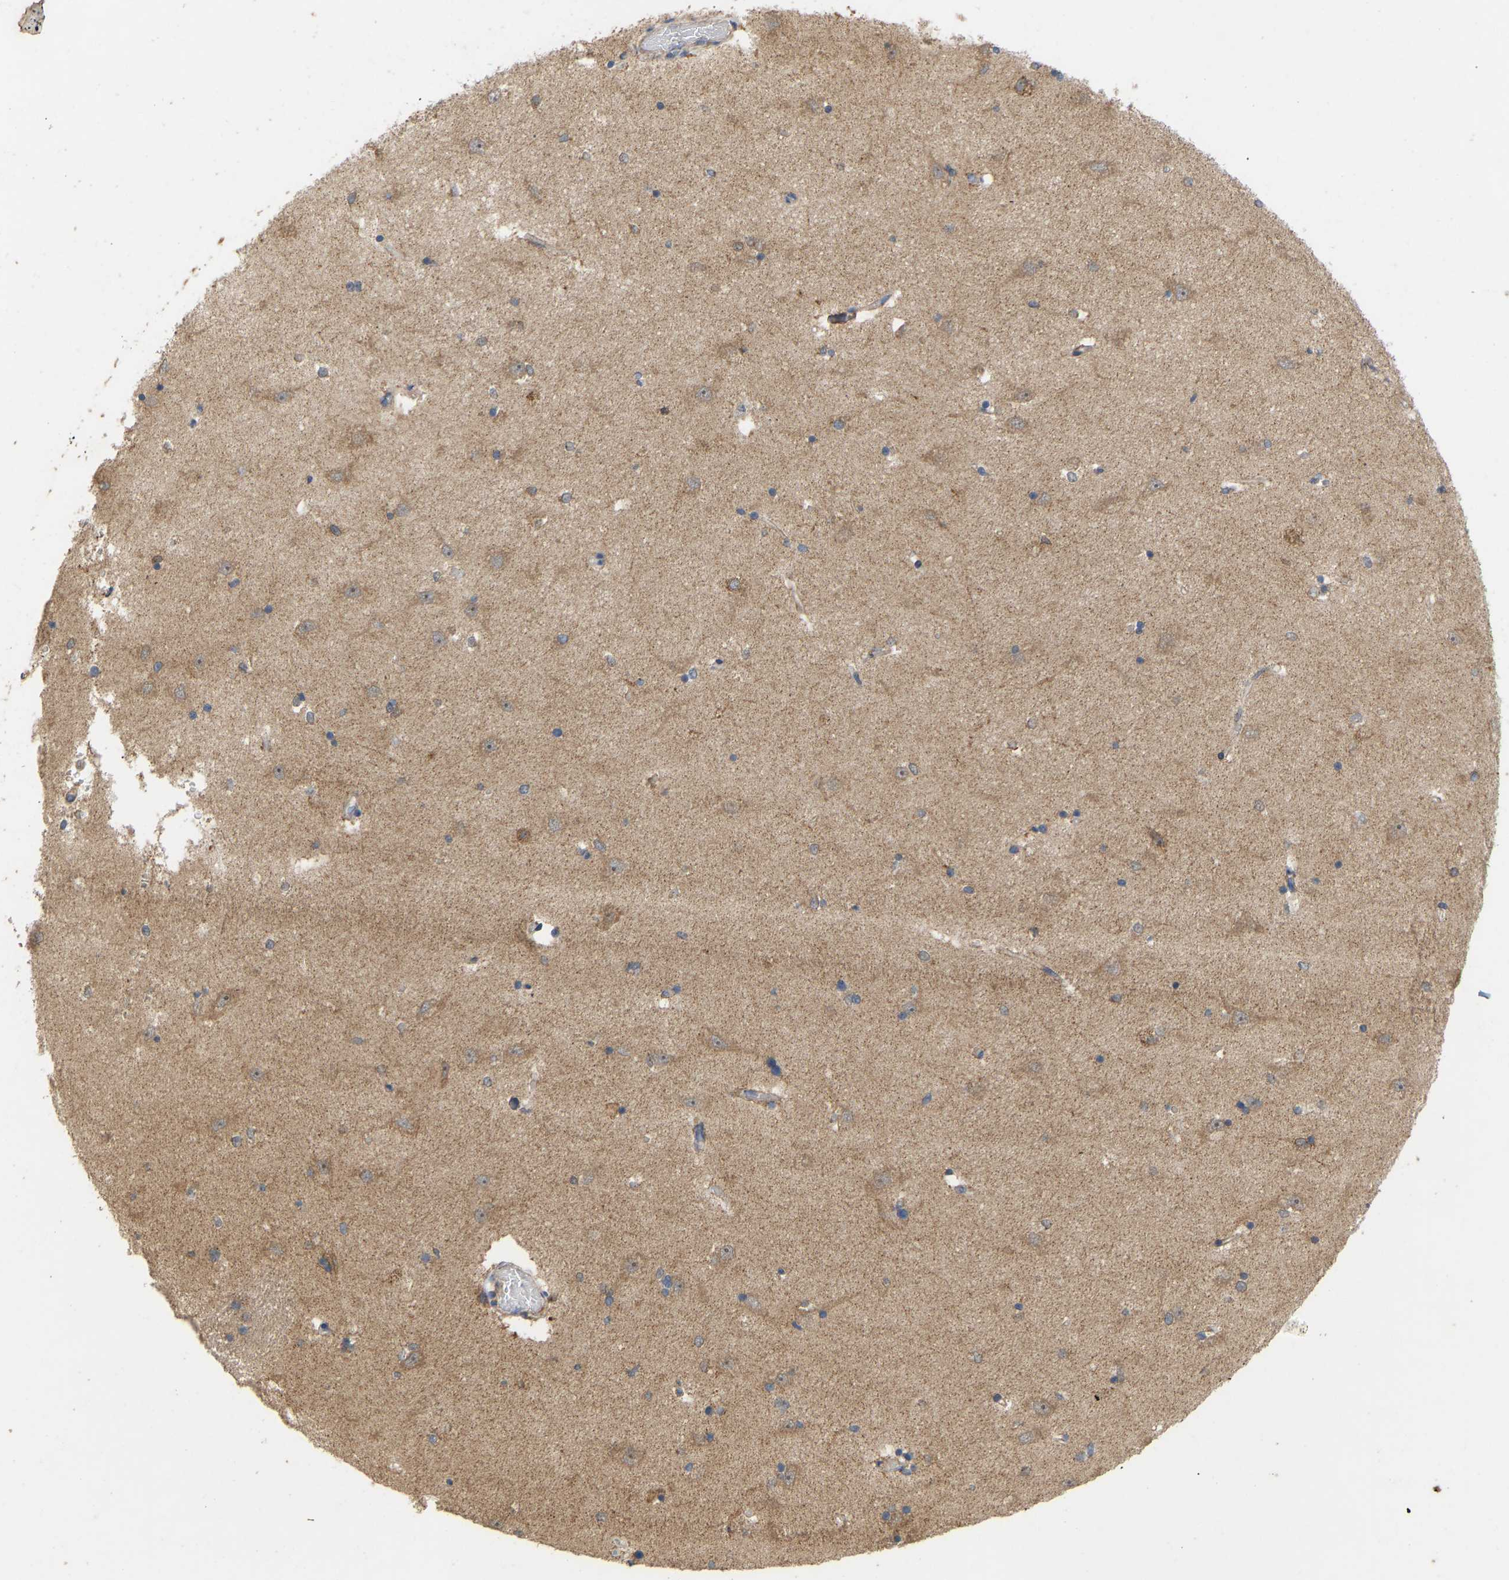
{"staining": {"intensity": "moderate", "quantity": "25%-75%", "location": "cytoplasmic/membranous"}, "tissue": "hippocampus", "cell_type": "Glial cells", "image_type": "normal", "snomed": [{"axis": "morphology", "description": "Normal tissue, NOS"}, {"axis": "topography", "description": "Hippocampus"}], "caption": "Hippocampus stained with DAB immunohistochemistry (IHC) displays medium levels of moderate cytoplasmic/membranous expression in about 25%-75% of glial cells.", "gene": "HACD2", "patient": {"sex": "male", "age": 45}}